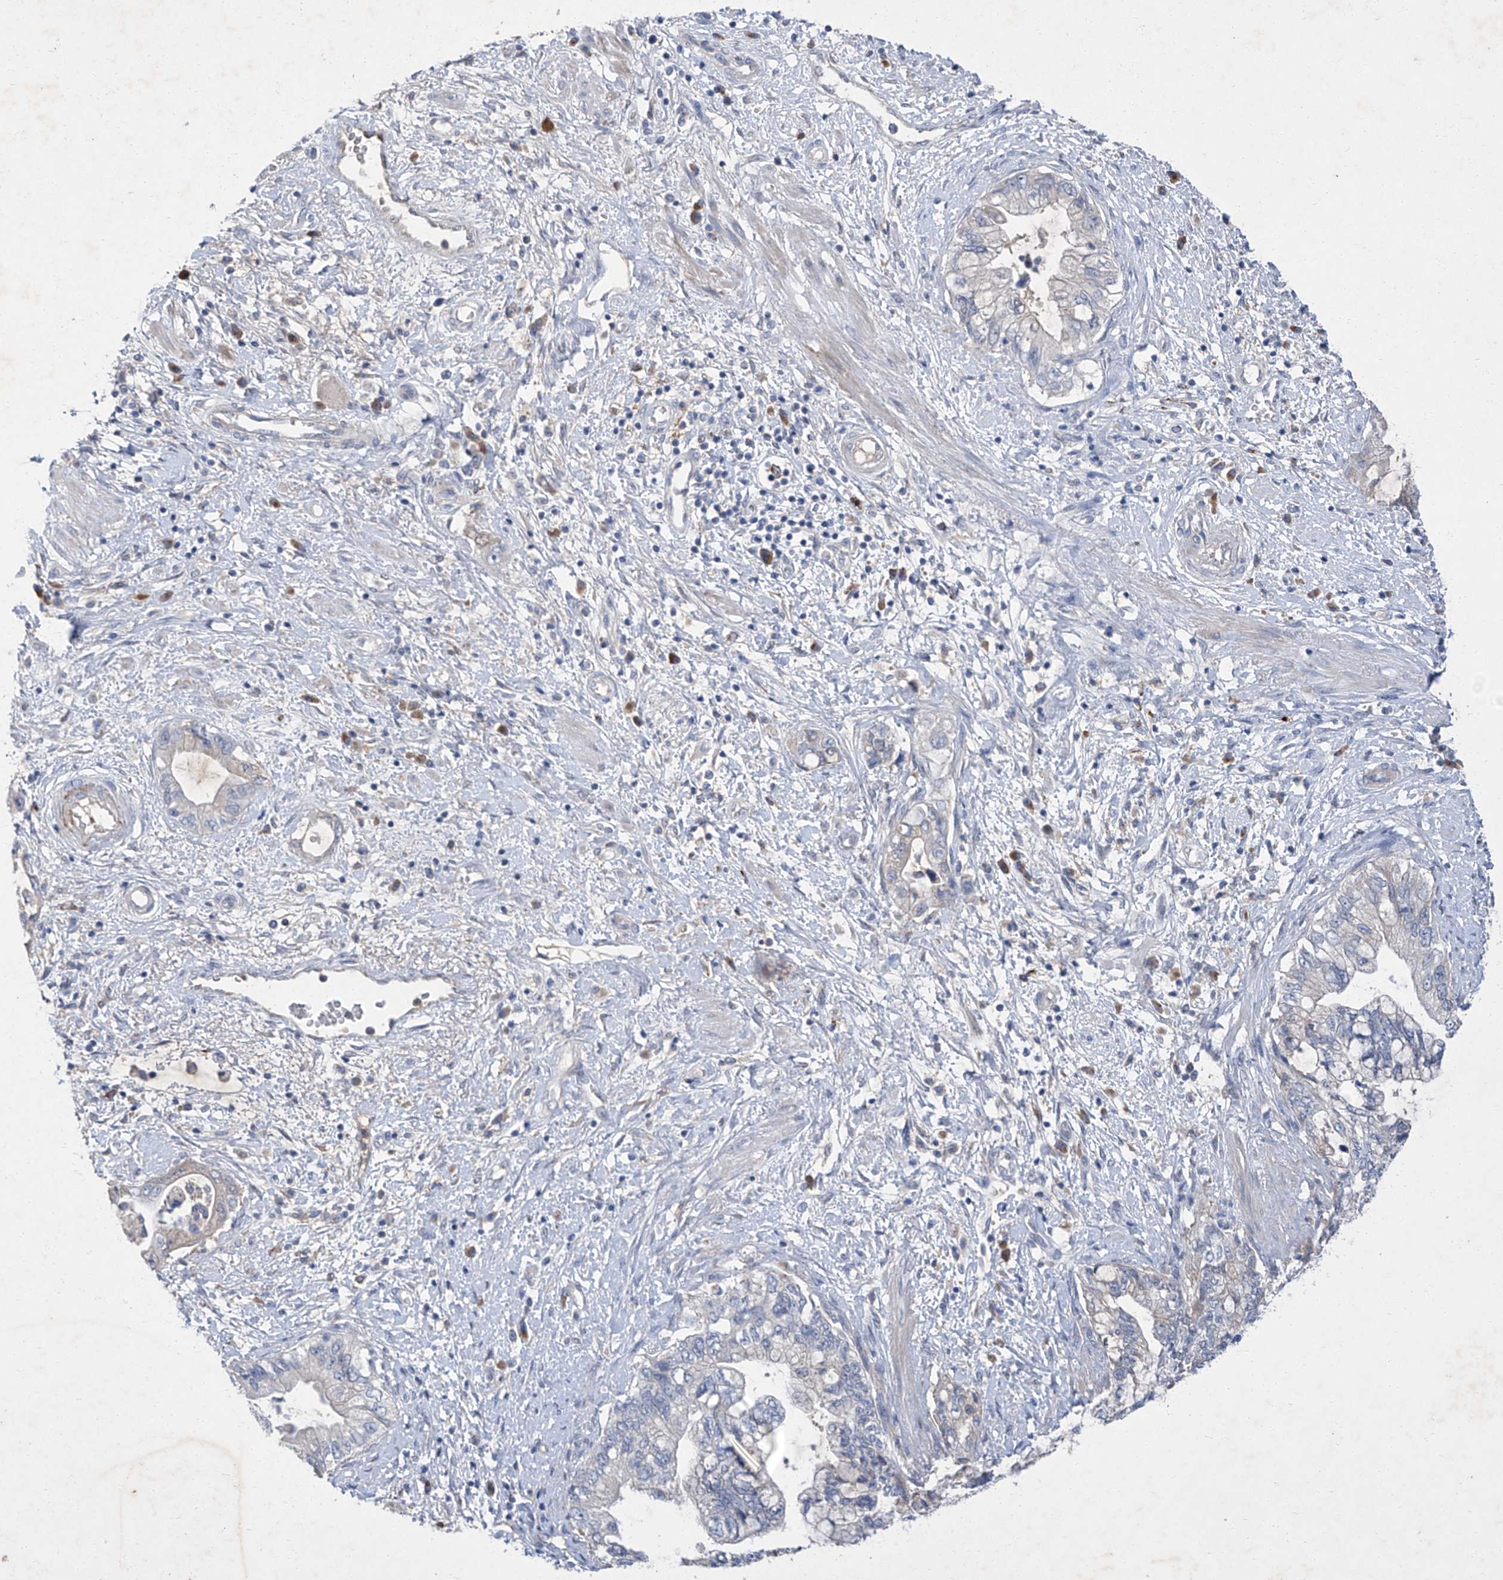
{"staining": {"intensity": "negative", "quantity": "none", "location": "none"}, "tissue": "pancreatic cancer", "cell_type": "Tumor cells", "image_type": "cancer", "snomed": [{"axis": "morphology", "description": "Adenocarcinoma, NOS"}, {"axis": "topography", "description": "Pancreas"}], "caption": "Tumor cells show no significant protein expression in pancreatic adenocarcinoma.", "gene": "SBK2", "patient": {"sex": "female", "age": 73}}